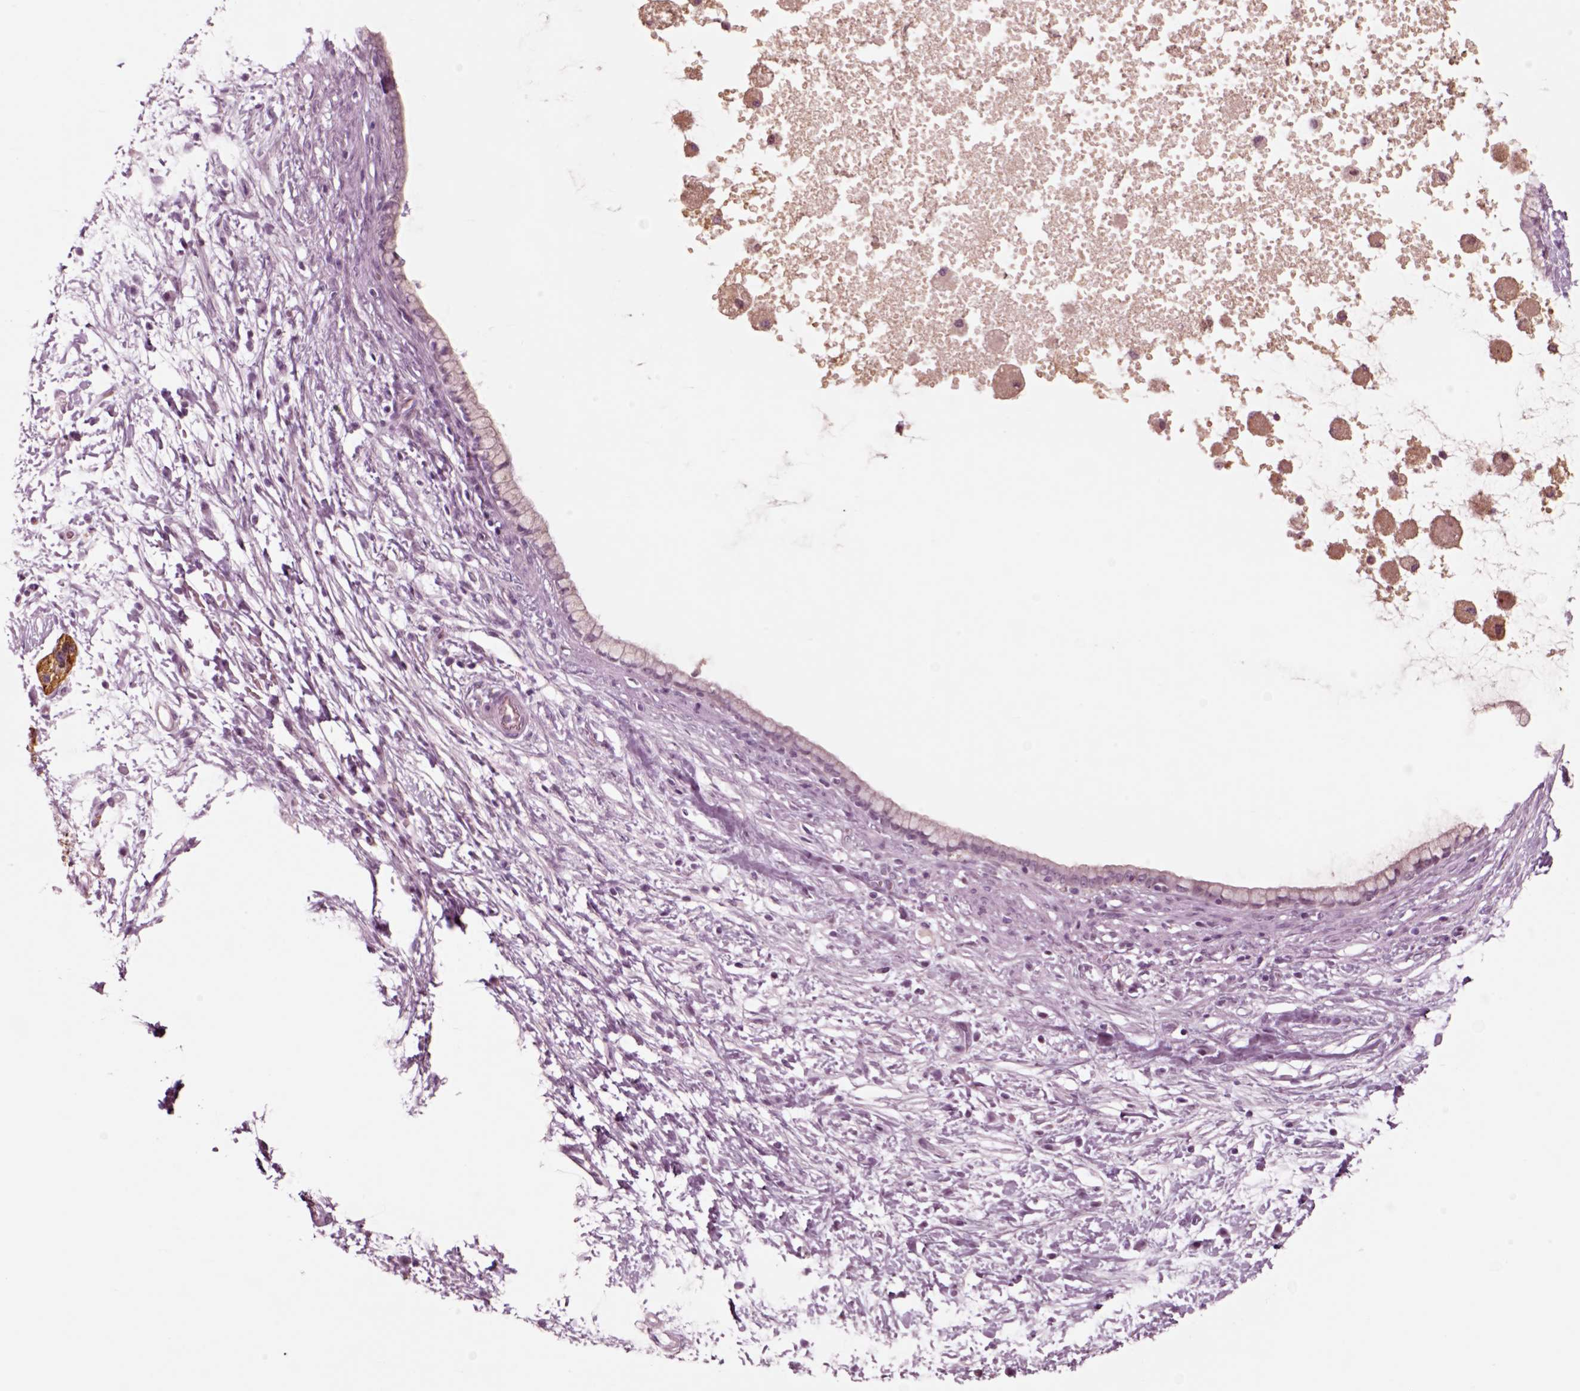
{"staining": {"intensity": "negative", "quantity": "none", "location": "none"}, "tissue": "pancreatic cancer", "cell_type": "Tumor cells", "image_type": "cancer", "snomed": [{"axis": "morphology", "description": "Adenocarcinoma, NOS"}, {"axis": "topography", "description": "Pancreas"}], "caption": "IHC of pancreatic adenocarcinoma shows no staining in tumor cells. (Immunohistochemistry (ihc), brightfield microscopy, high magnification).", "gene": "CHGB", "patient": {"sex": "female", "age": 72}}